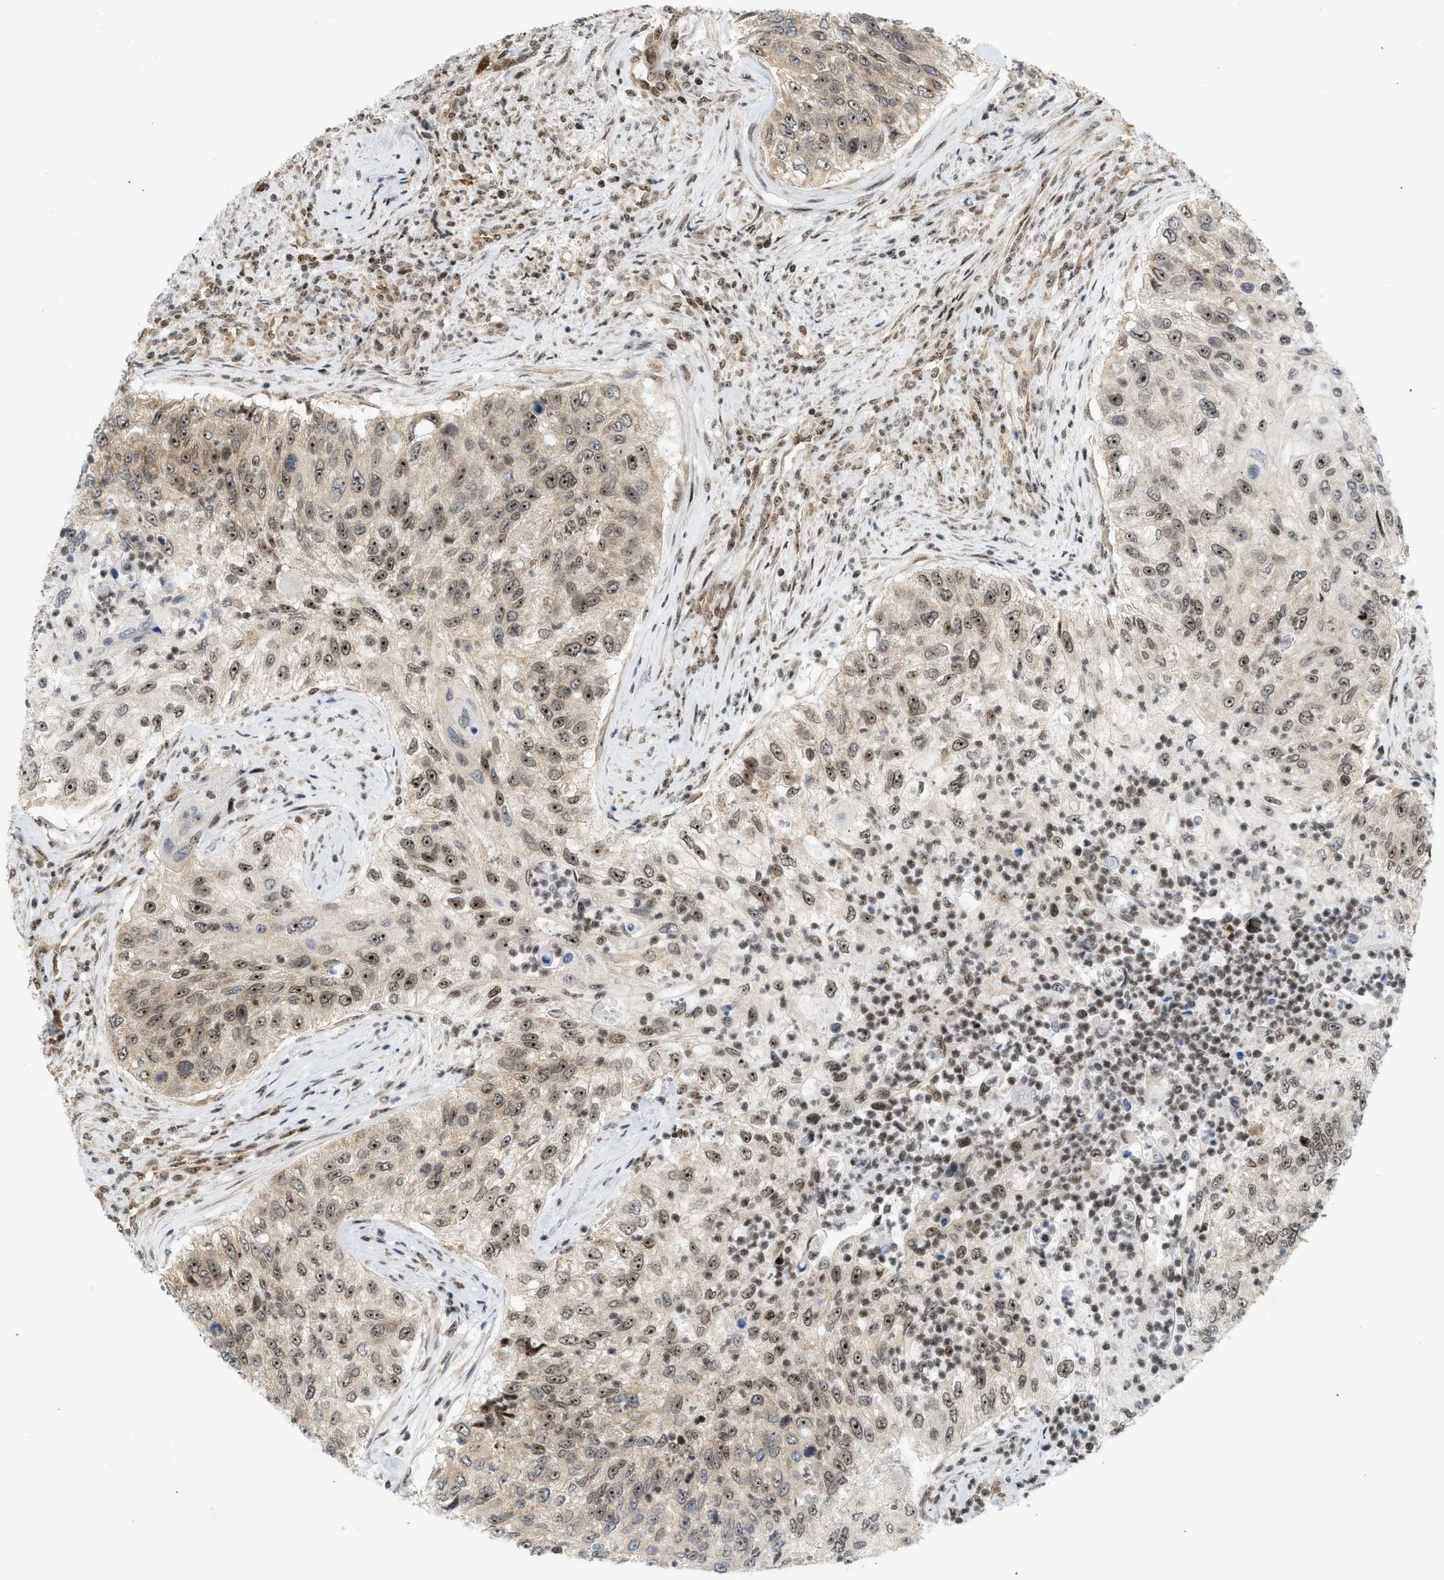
{"staining": {"intensity": "moderate", "quantity": ">75%", "location": "nuclear"}, "tissue": "urothelial cancer", "cell_type": "Tumor cells", "image_type": "cancer", "snomed": [{"axis": "morphology", "description": "Urothelial carcinoma, High grade"}, {"axis": "topography", "description": "Urinary bladder"}], "caption": "Protein expression analysis of human urothelial carcinoma (high-grade) reveals moderate nuclear expression in approximately >75% of tumor cells. (DAB IHC, brown staining for protein, blue staining for nuclei).", "gene": "ZNF22", "patient": {"sex": "female", "age": 60}}